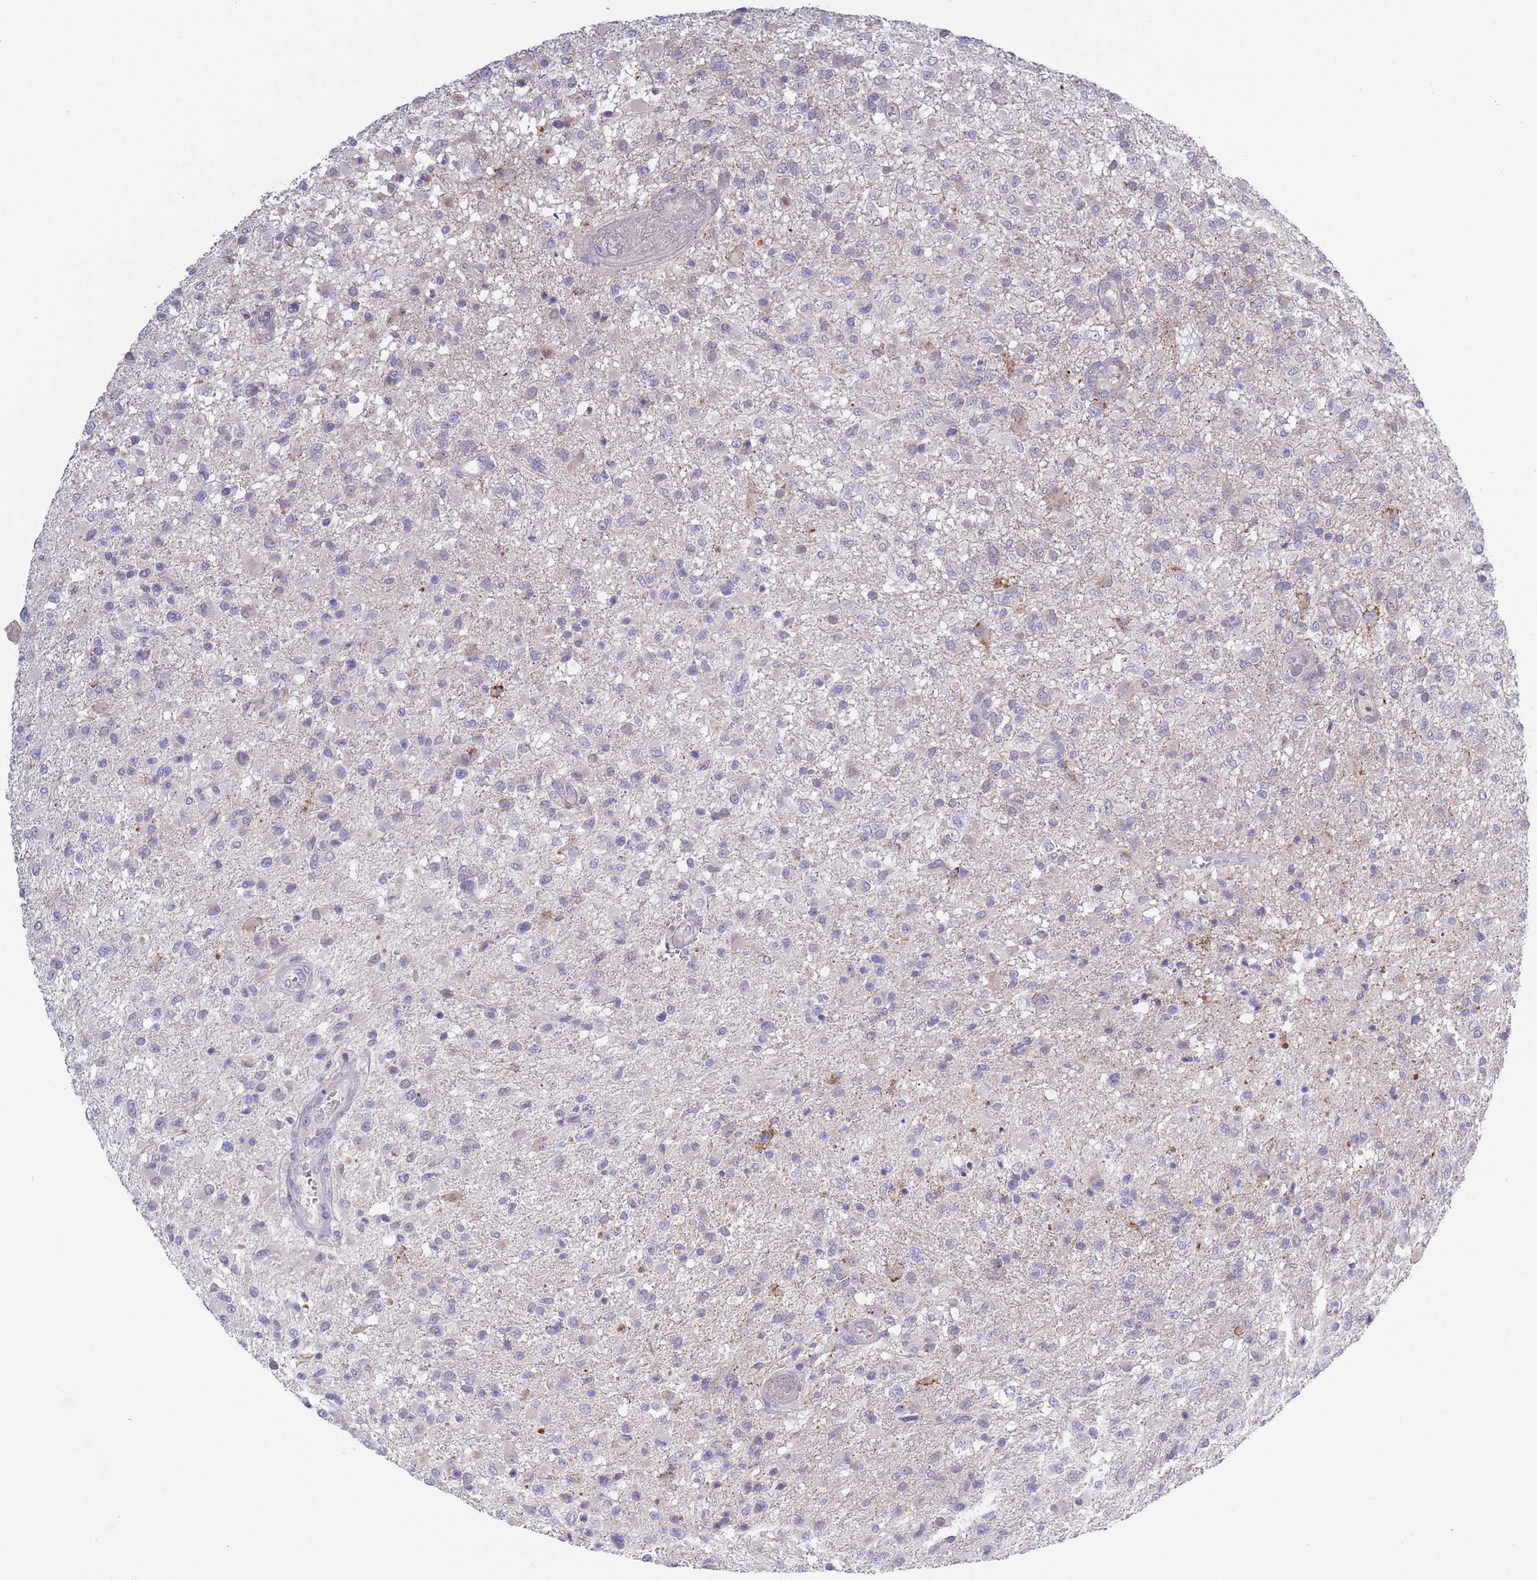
{"staining": {"intensity": "negative", "quantity": "none", "location": "none"}, "tissue": "glioma", "cell_type": "Tumor cells", "image_type": "cancer", "snomed": [{"axis": "morphology", "description": "Glioma, malignant, High grade"}, {"axis": "topography", "description": "Brain"}], "caption": "Immunohistochemistry (IHC) of human glioma exhibits no expression in tumor cells.", "gene": "TYW1", "patient": {"sex": "female", "age": 74}}